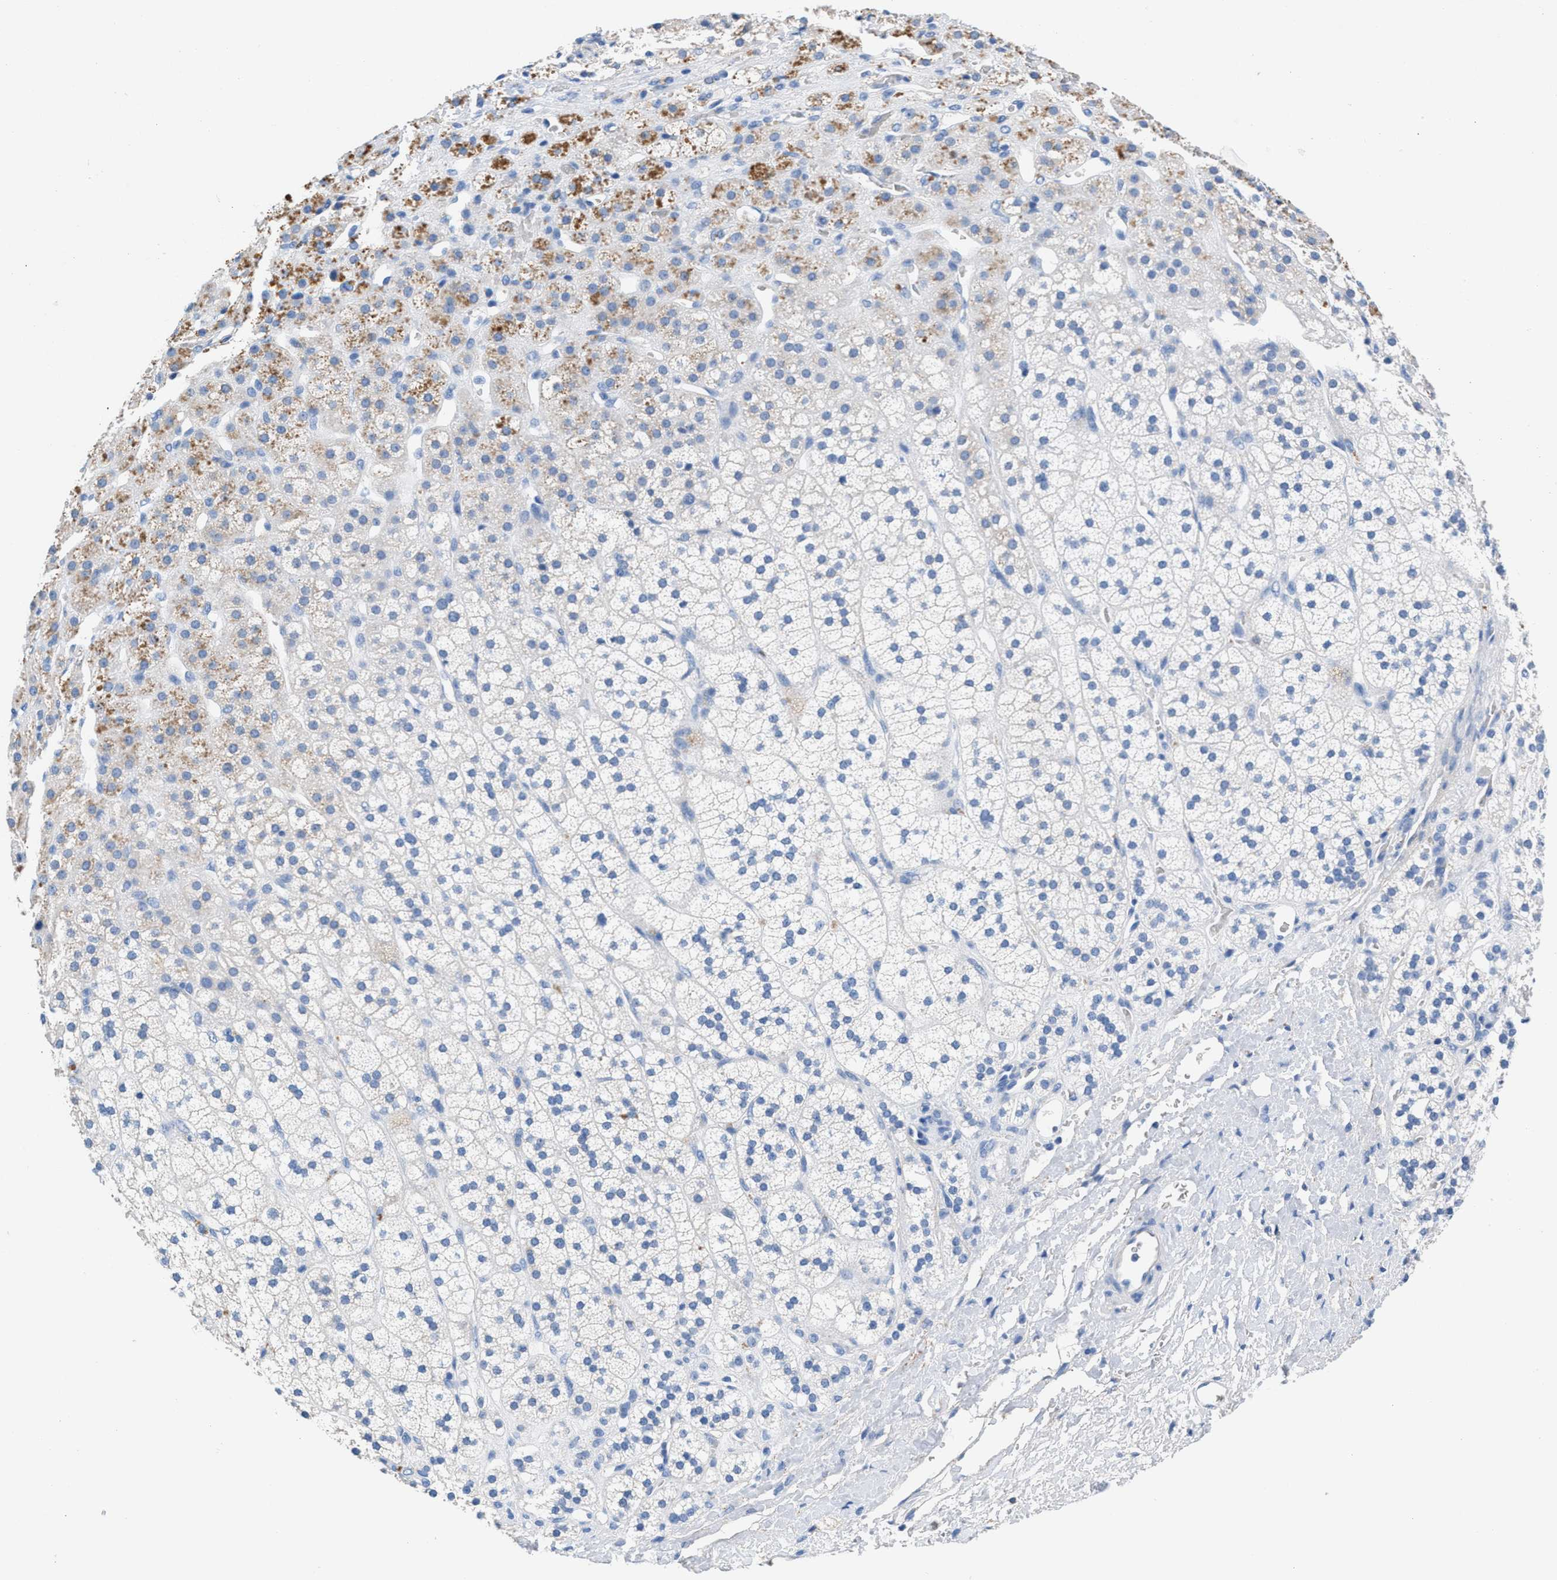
{"staining": {"intensity": "moderate", "quantity": "25%-75%", "location": "cytoplasmic/membranous"}, "tissue": "adrenal gland", "cell_type": "Glandular cells", "image_type": "normal", "snomed": [{"axis": "morphology", "description": "Normal tissue, NOS"}, {"axis": "topography", "description": "Adrenal gland"}], "caption": "This histopathology image exhibits benign adrenal gland stained with immunohistochemistry (IHC) to label a protein in brown. The cytoplasmic/membranous of glandular cells show moderate positivity for the protein. Nuclei are counter-stained blue.", "gene": "SLFN13", "patient": {"sex": "male", "age": 56}}